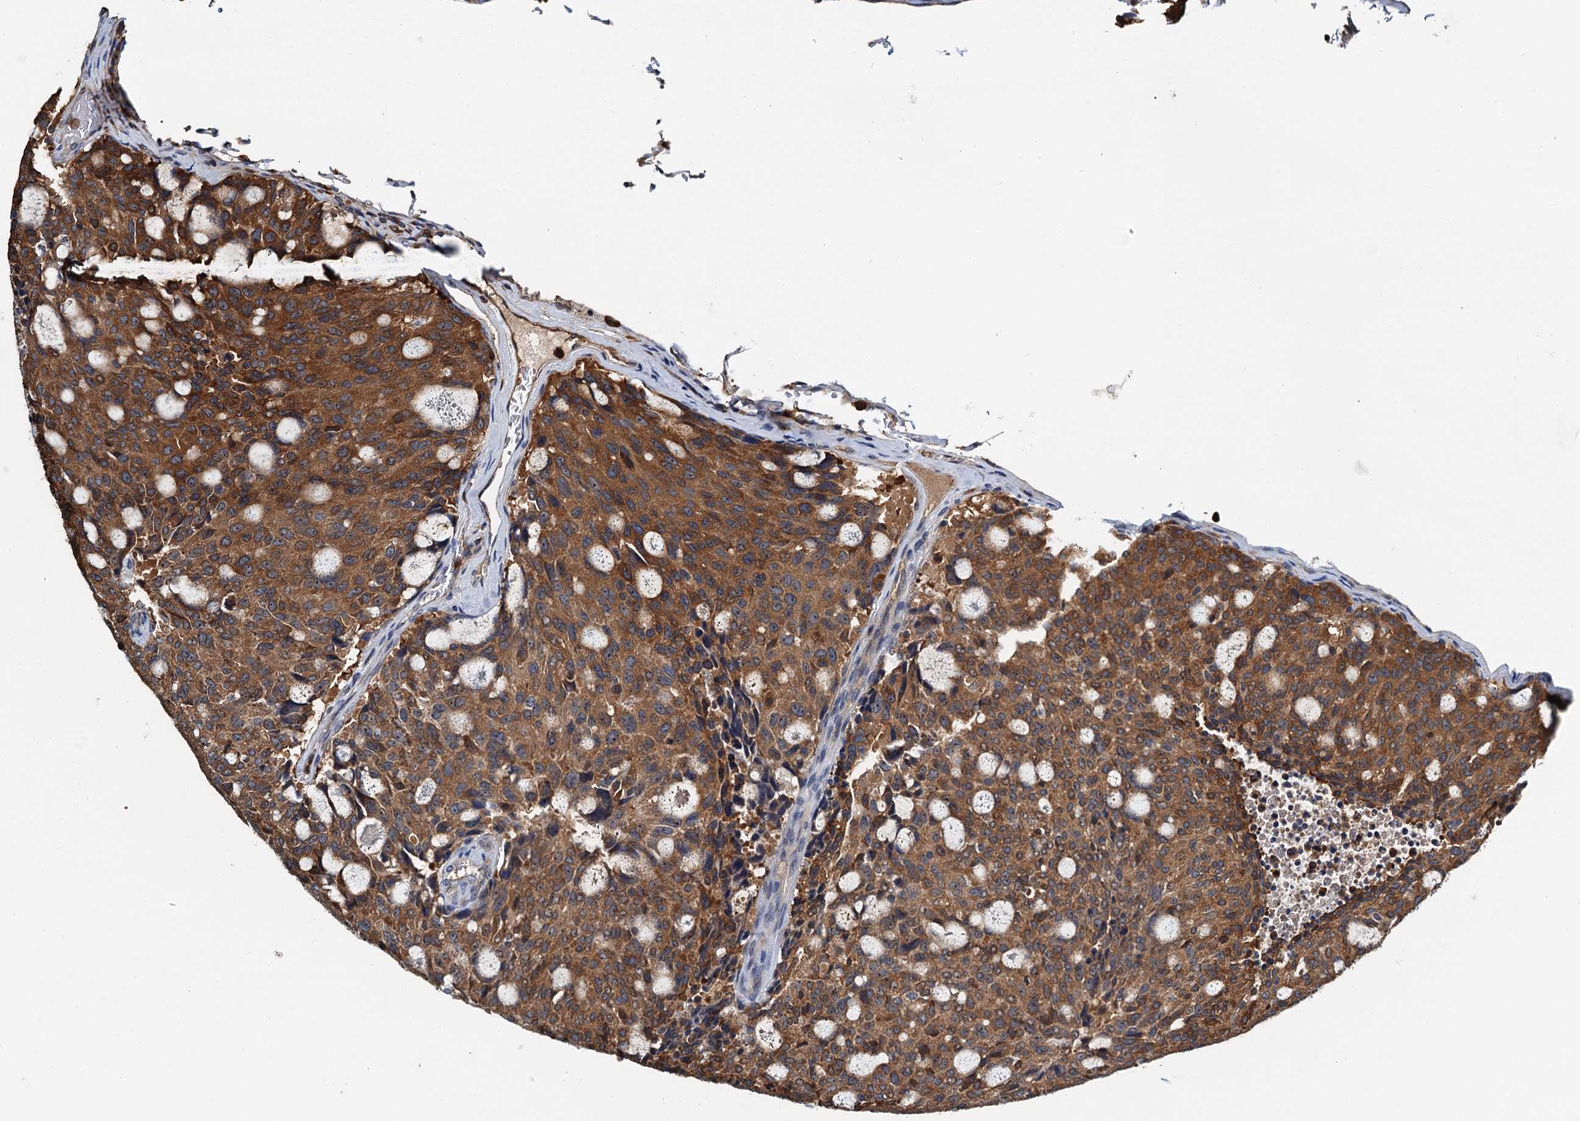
{"staining": {"intensity": "moderate", "quantity": ">75%", "location": "cytoplasmic/membranous"}, "tissue": "carcinoid", "cell_type": "Tumor cells", "image_type": "cancer", "snomed": [{"axis": "morphology", "description": "Carcinoid, malignant, NOS"}, {"axis": "topography", "description": "Pancreas"}], "caption": "Tumor cells show moderate cytoplasmic/membranous staining in about >75% of cells in carcinoid.", "gene": "USP6NL", "patient": {"sex": "female", "age": 54}}